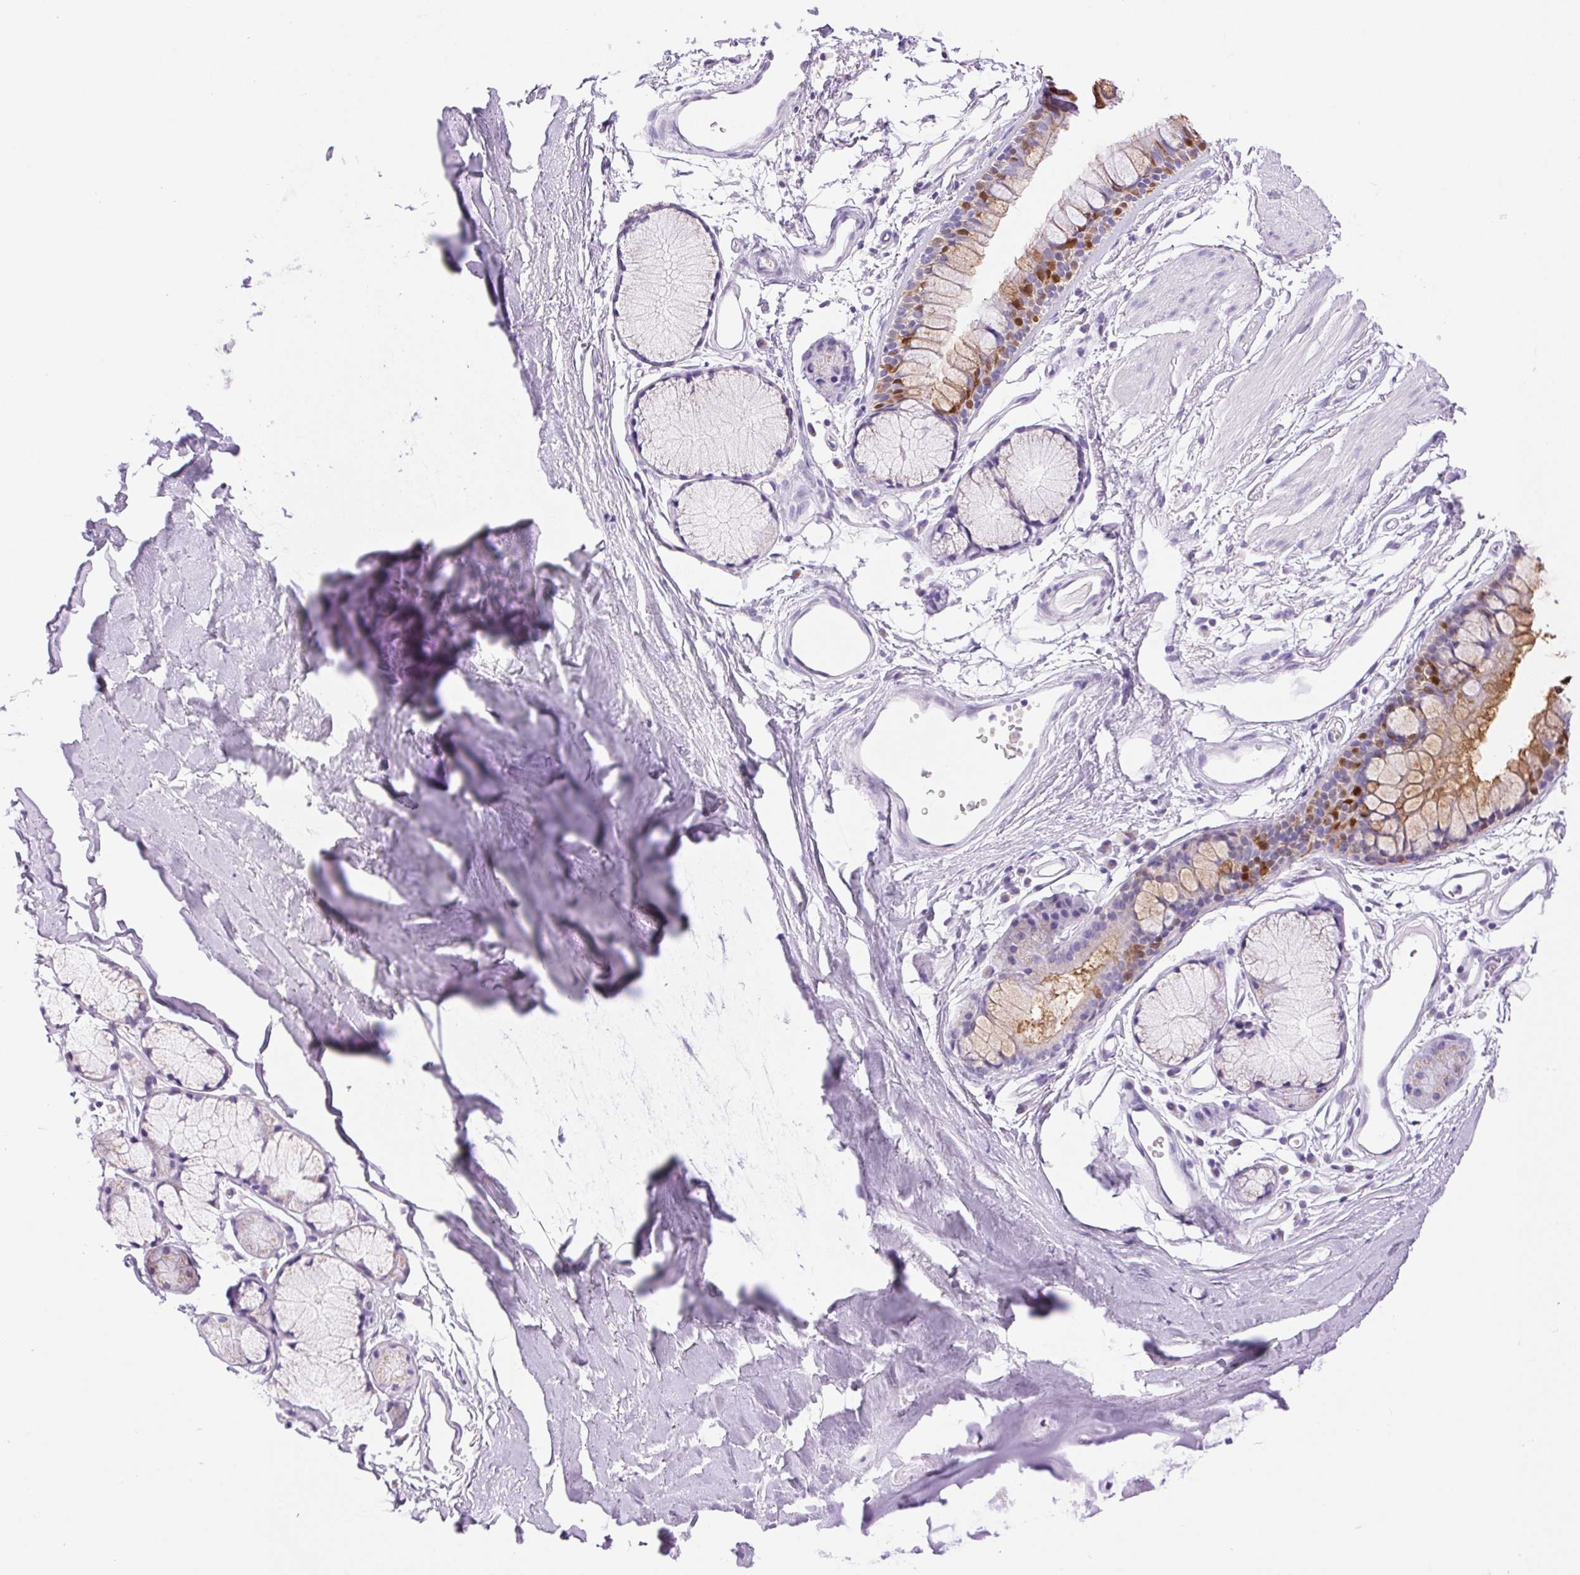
{"staining": {"intensity": "negative", "quantity": "none", "location": "none"}, "tissue": "adipose tissue", "cell_type": "Adipocytes", "image_type": "normal", "snomed": [{"axis": "morphology", "description": "Normal tissue, NOS"}, {"axis": "topography", "description": "Cartilage tissue"}, {"axis": "topography", "description": "Bronchus"}], "caption": "This is an immunohistochemistry image of unremarkable adipose tissue. There is no expression in adipocytes.", "gene": "SERPINB3", "patient": {"sex": "female", "age": 79}}